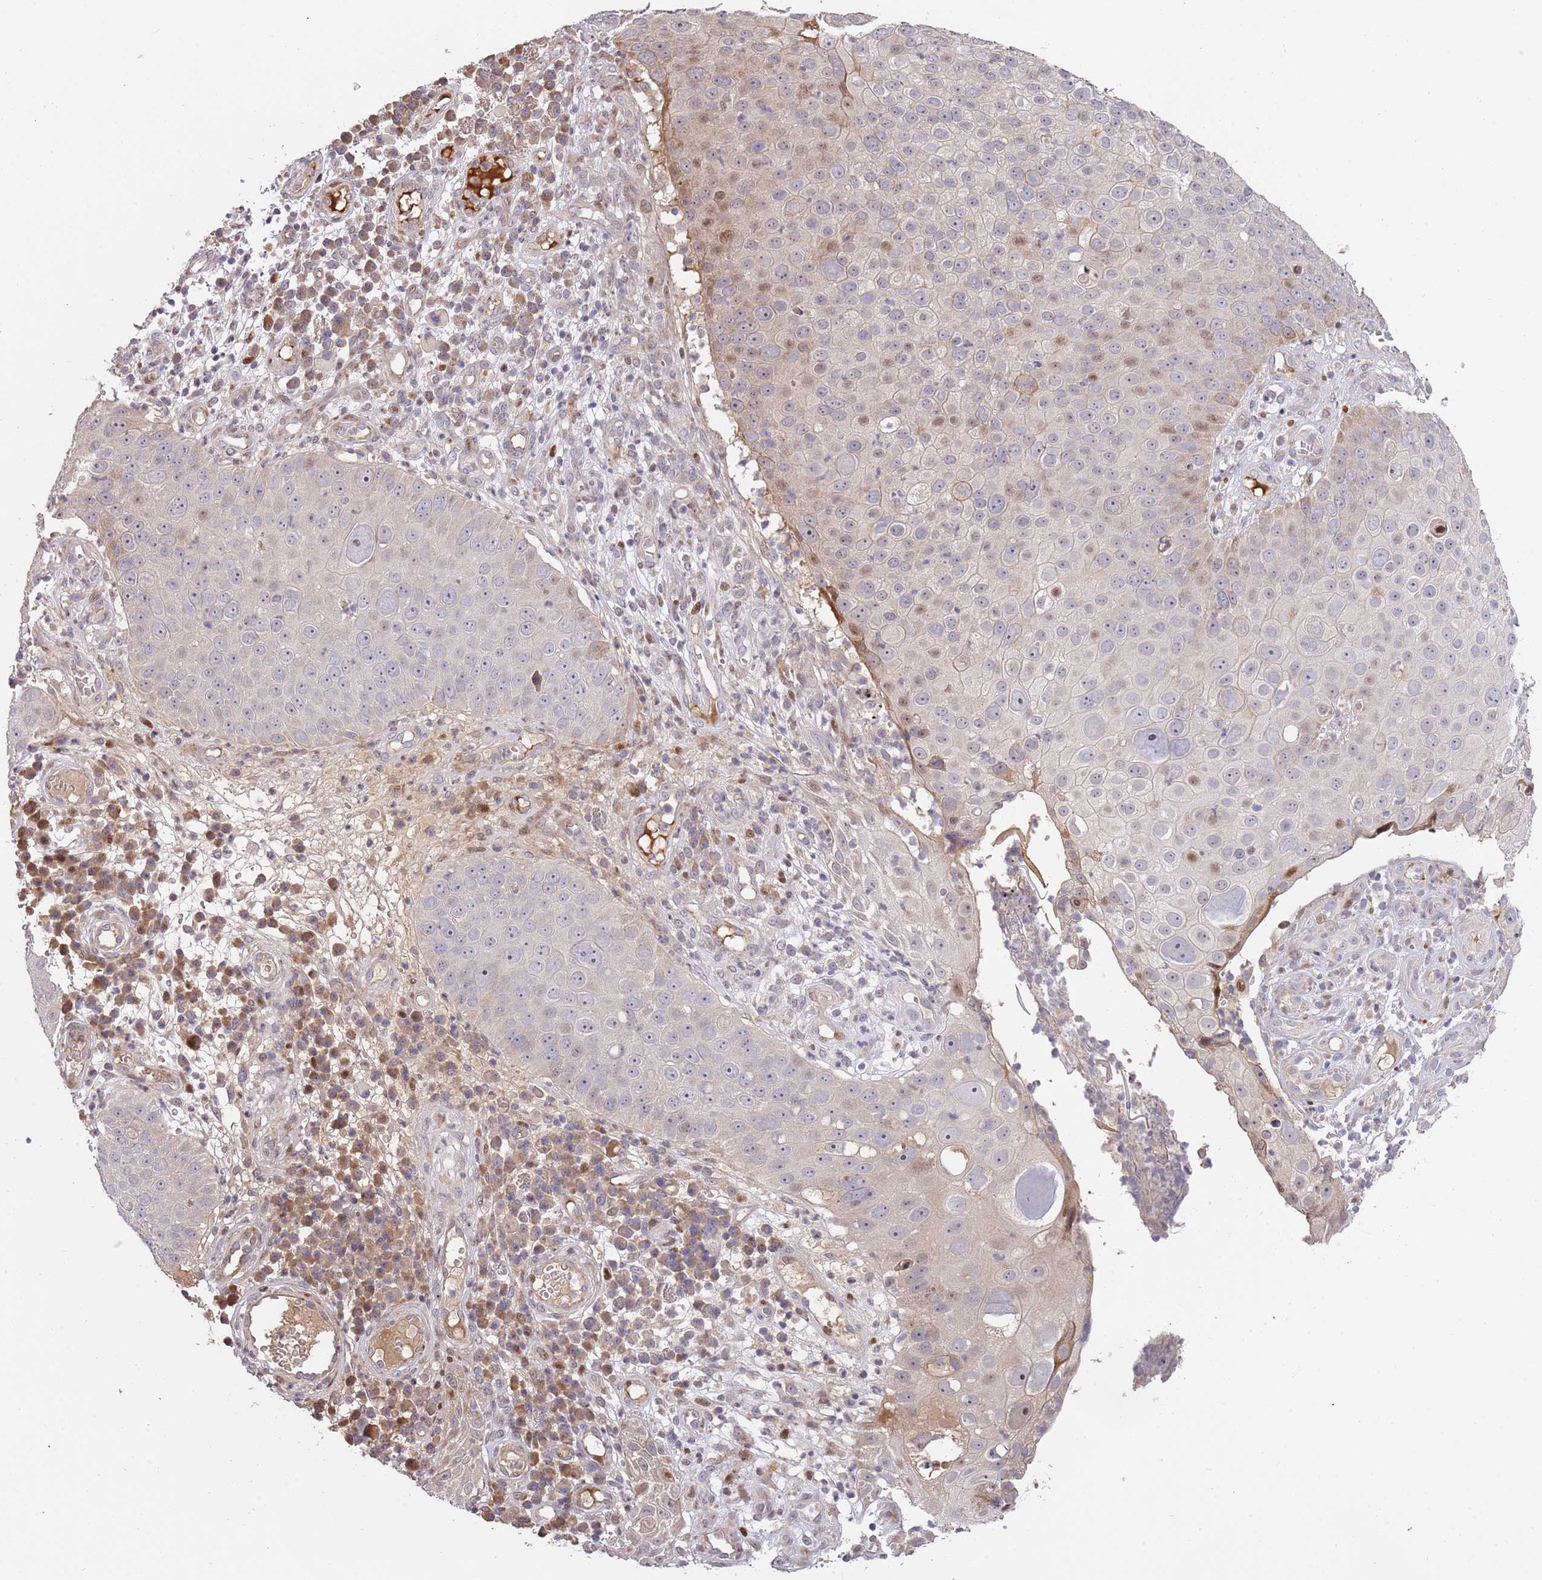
{"staining": {"intensity": "weak", "quantity": "<25%", "location": "nuclear"}, "tissue": "skin cancer", "cell_type": "Tumor cells", "image_type": "cancer", "snomed": [{"axis": "morphology", "description": "Squamous cell carcinoma, NOS"}, {"axis": "topography", "description": "Skin"}], "caption": "DAB (3,3'-diaminobenzidine) immunohistochemical staining of human skin cancer (squamous cell carcinoma) exhibits no significant expression in tumor cells.", "gene": "SYNDIG1L", "patient": {"sex": "male", "age": 71}}